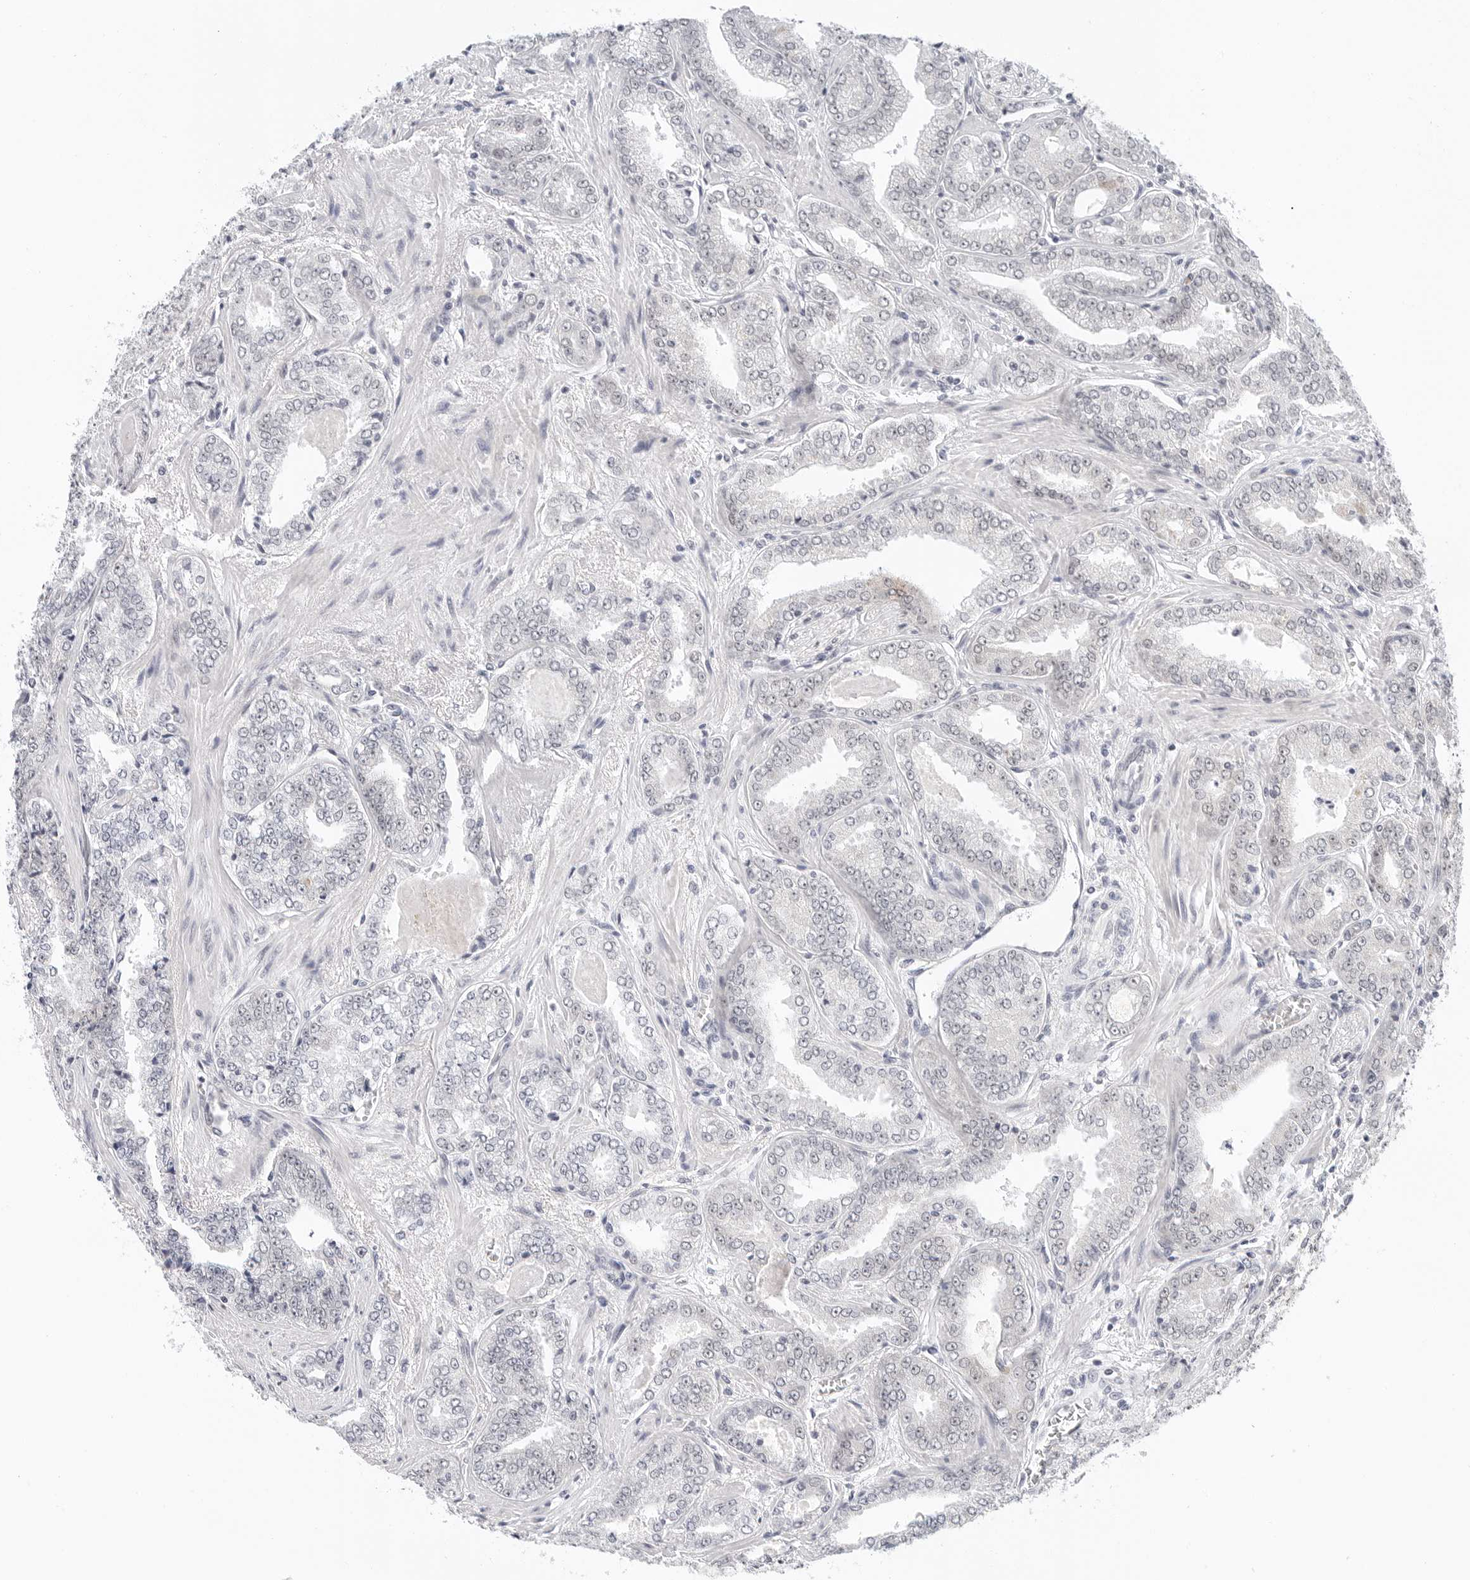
{"staining": {"intensity": "negative", "quantity": "none", "location": "none"}, "tissue": "prostate cancer", "cell_type": "Tumor cells", "image_type": "cancer", "snomed": [{"axis": "morphology", "description": "Adenocarcinoma, High grade"}, {"axis": "topography", "description": "Prostate"}], "caption": "Immunohistochemical staining of human prostate cancer displays no significant expression in tumor cells.", "gene": "TSEN2", "patient": {"sex": "male", "age": 71}}